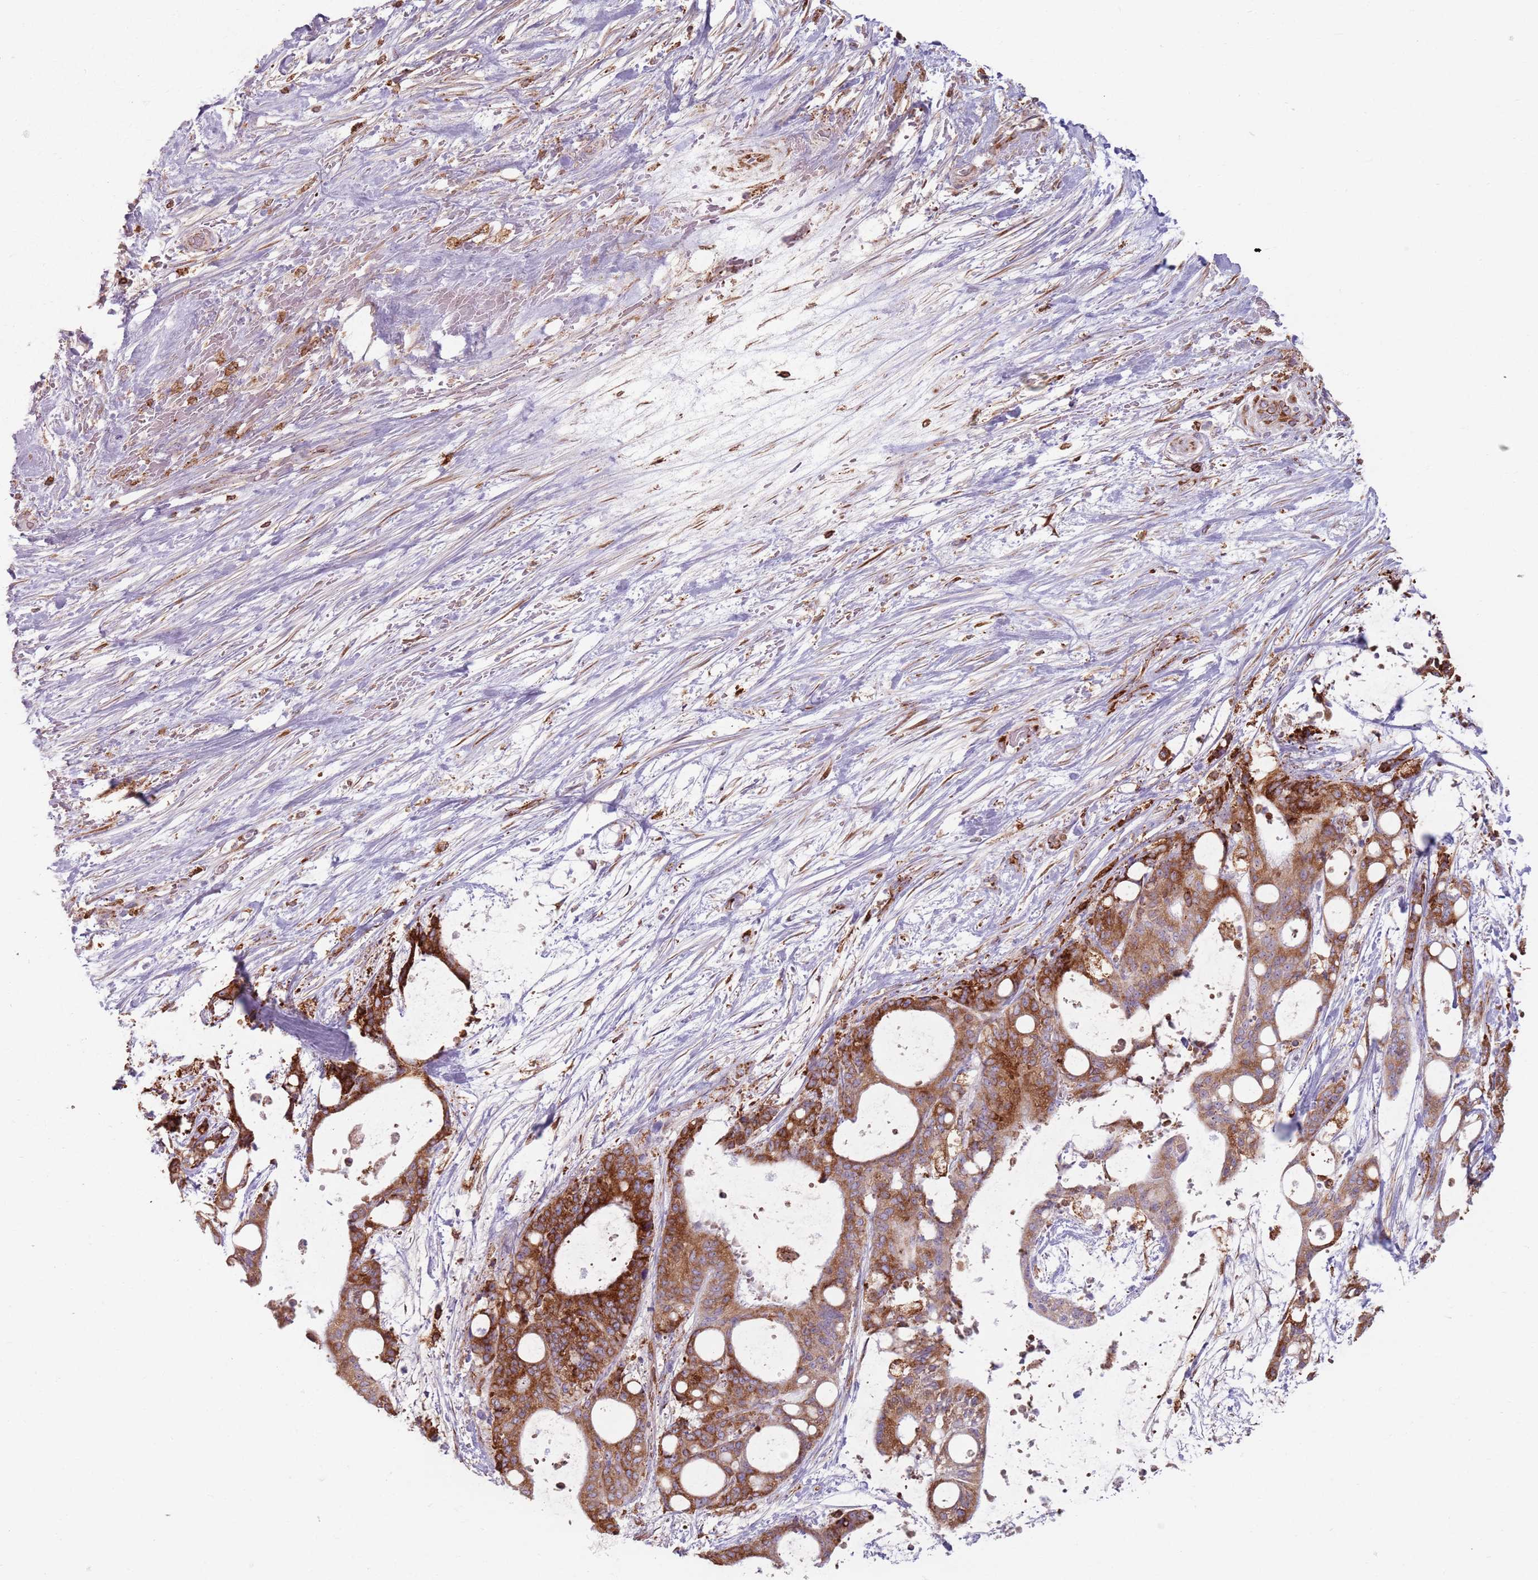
{"staining": {"intensity": "strong", "quantity": ">75%", "location": "cytoplasmic/membranous"}, "tissue": "liver cancer", "cell_type": "Tumor cells", "image_type": "cancer", "snomed": [{"axis": "morphology", "description": "Normal tissue, NOS"}, {"axis": "morphology", "description": "Cholangiocarcinoma"}, {"axis": "topography", "description": "Liver"}, {"axis": "topography", "description": "Peripheral nerve tissue"}], "caption": "Protein analysis of liver cancer (cholangiocarcinoma) tissue demonstrates strong cytoplasmic/membranous staining in approximately >75% of tumor cells.", "gene": "COLGALT1", "patient": {"sex": "female", "age": 73}}